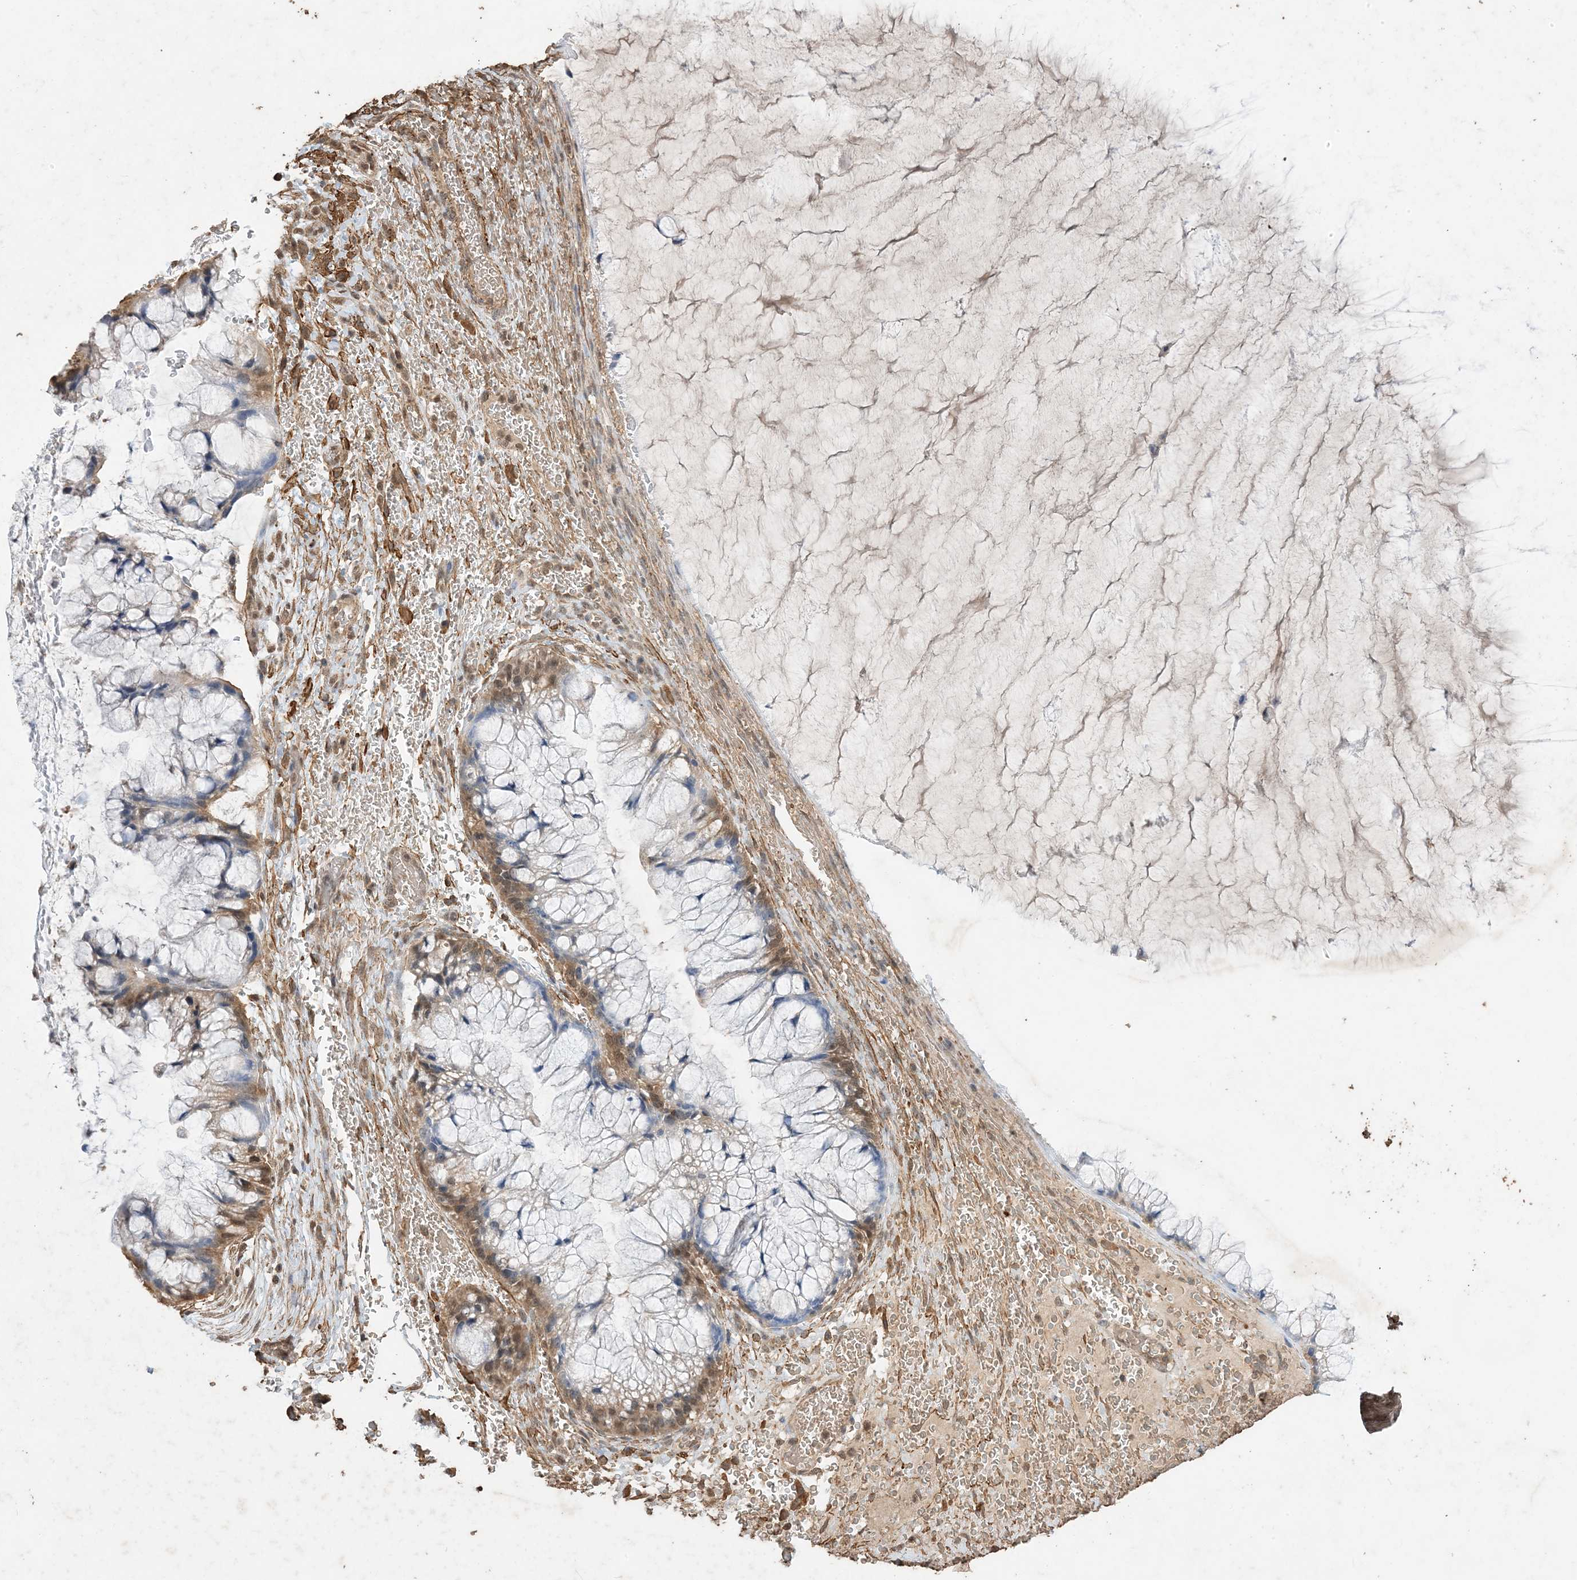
{"staining": {"intensity": "moderate", "quantity": ">75%", "location": "cytoplasmic/membranous"}, "tissue": "ovarian cancer", "cell_type": "Tumor cells", "image_type": "cancer", "snomed": [{"axis": "morphology", "description": "Cystadenocarcinoma, mucinous, NOS"}, {"axis": "topography", "description": "Ovary"}], "caption": "Immunohistochemistry of ovarian cancer shows medium levels of moderate cytoplasmic/membranous expression in approximately >75% of tumor cells.", "gene": "HPS4", "patient": {"sex": "female", "age": 37}}